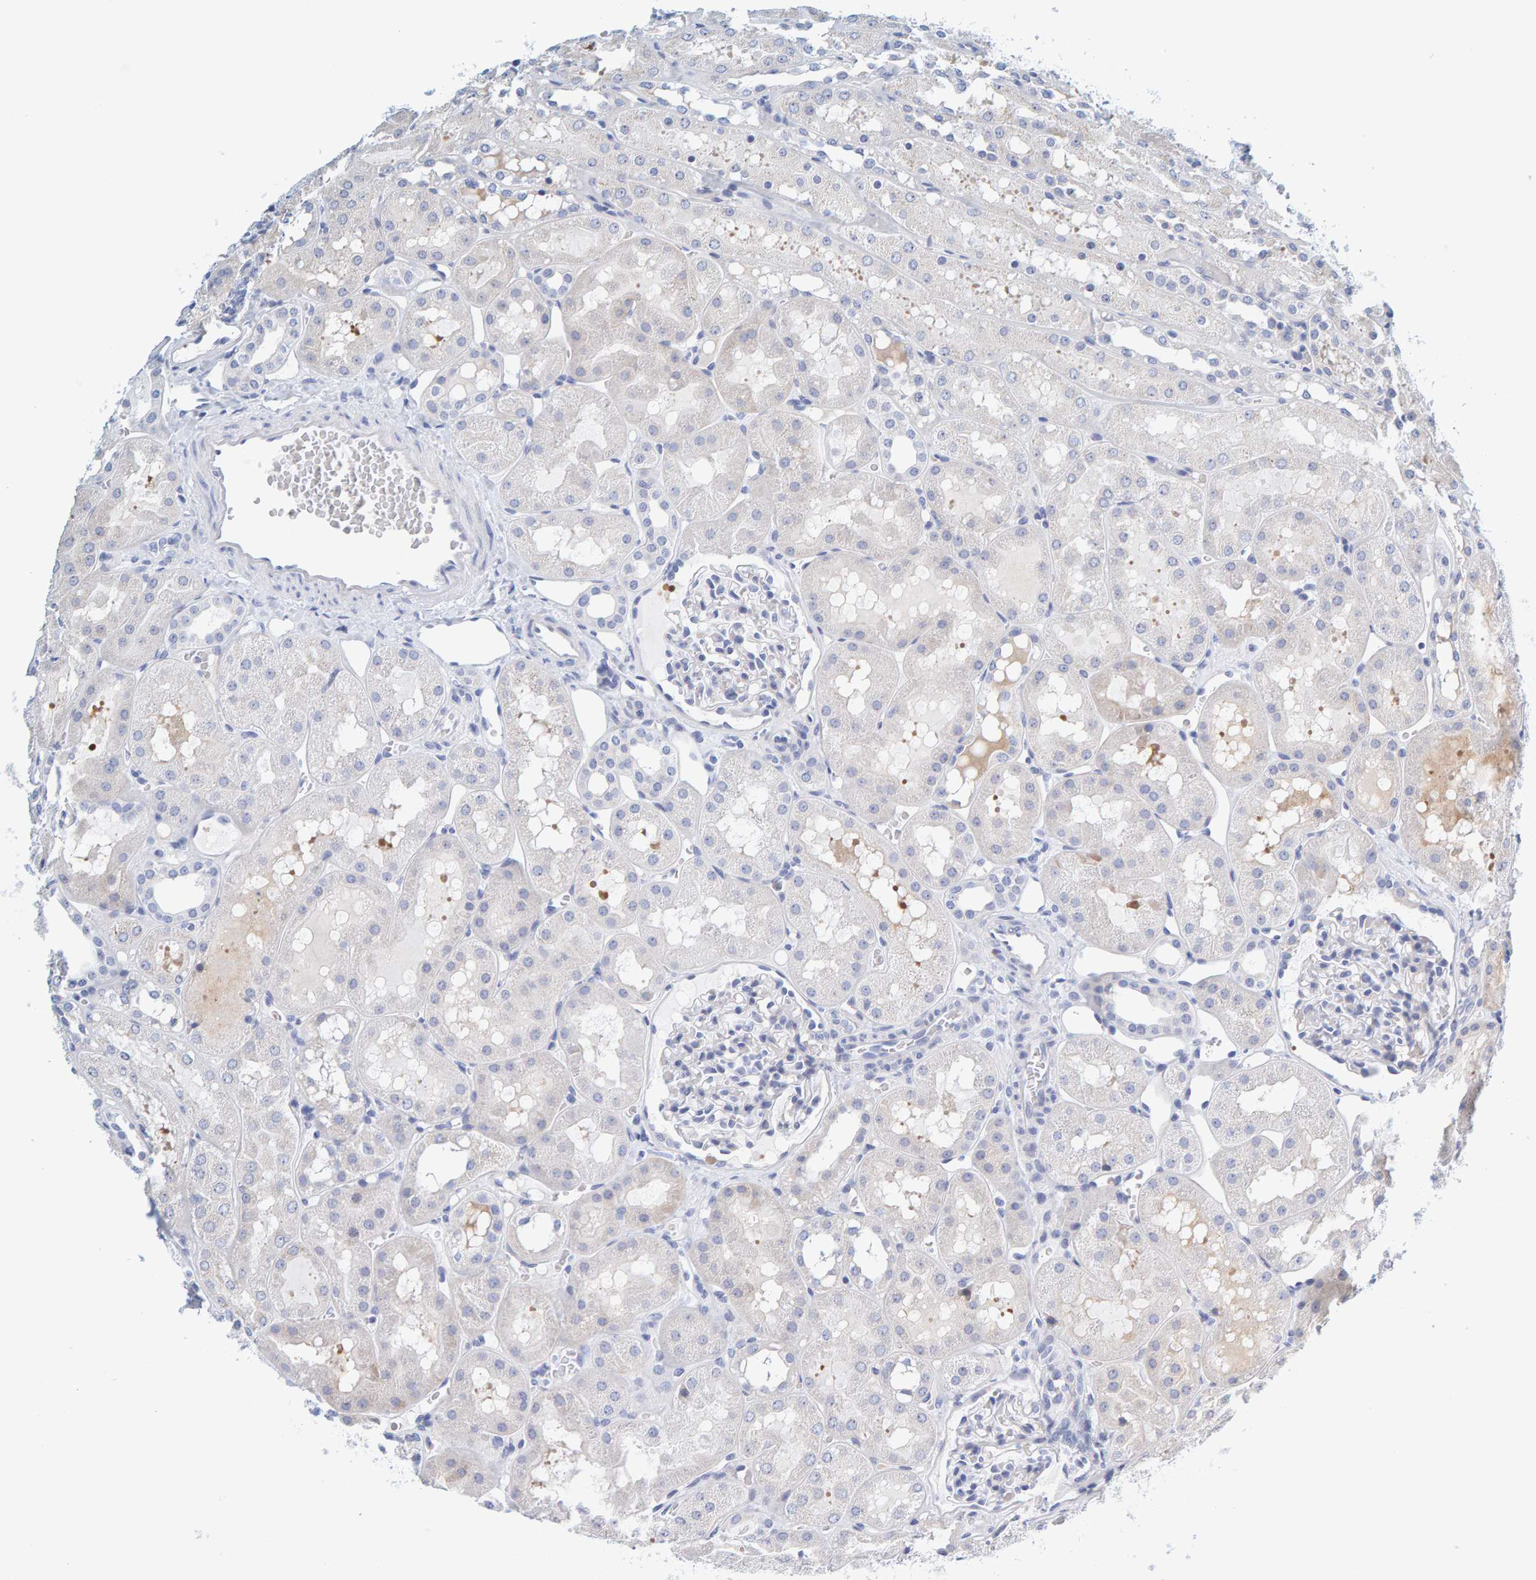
{"staining": {"intensity": "negative", "quantity": "none", "location": "none"}, "tissue": "kidney", "cell_type": "Cells in glomeruli", "image_type": "normal", "snomed": [{"axis": "morphology", "description": "Normal tissue, NOS"}, {"axis": "topography", "description": "Kidney"}, {"axis": "topography", "description": "Urinary bladder"}], "caption": "IHC histopathology image of benign kidney: kidney stained with DAB (3,3'-diaminobenzidine) shows no significant protein staining in cells in glomeruli.", "gene": "MOG", "patient": {"sex": "male", "age": 16}}